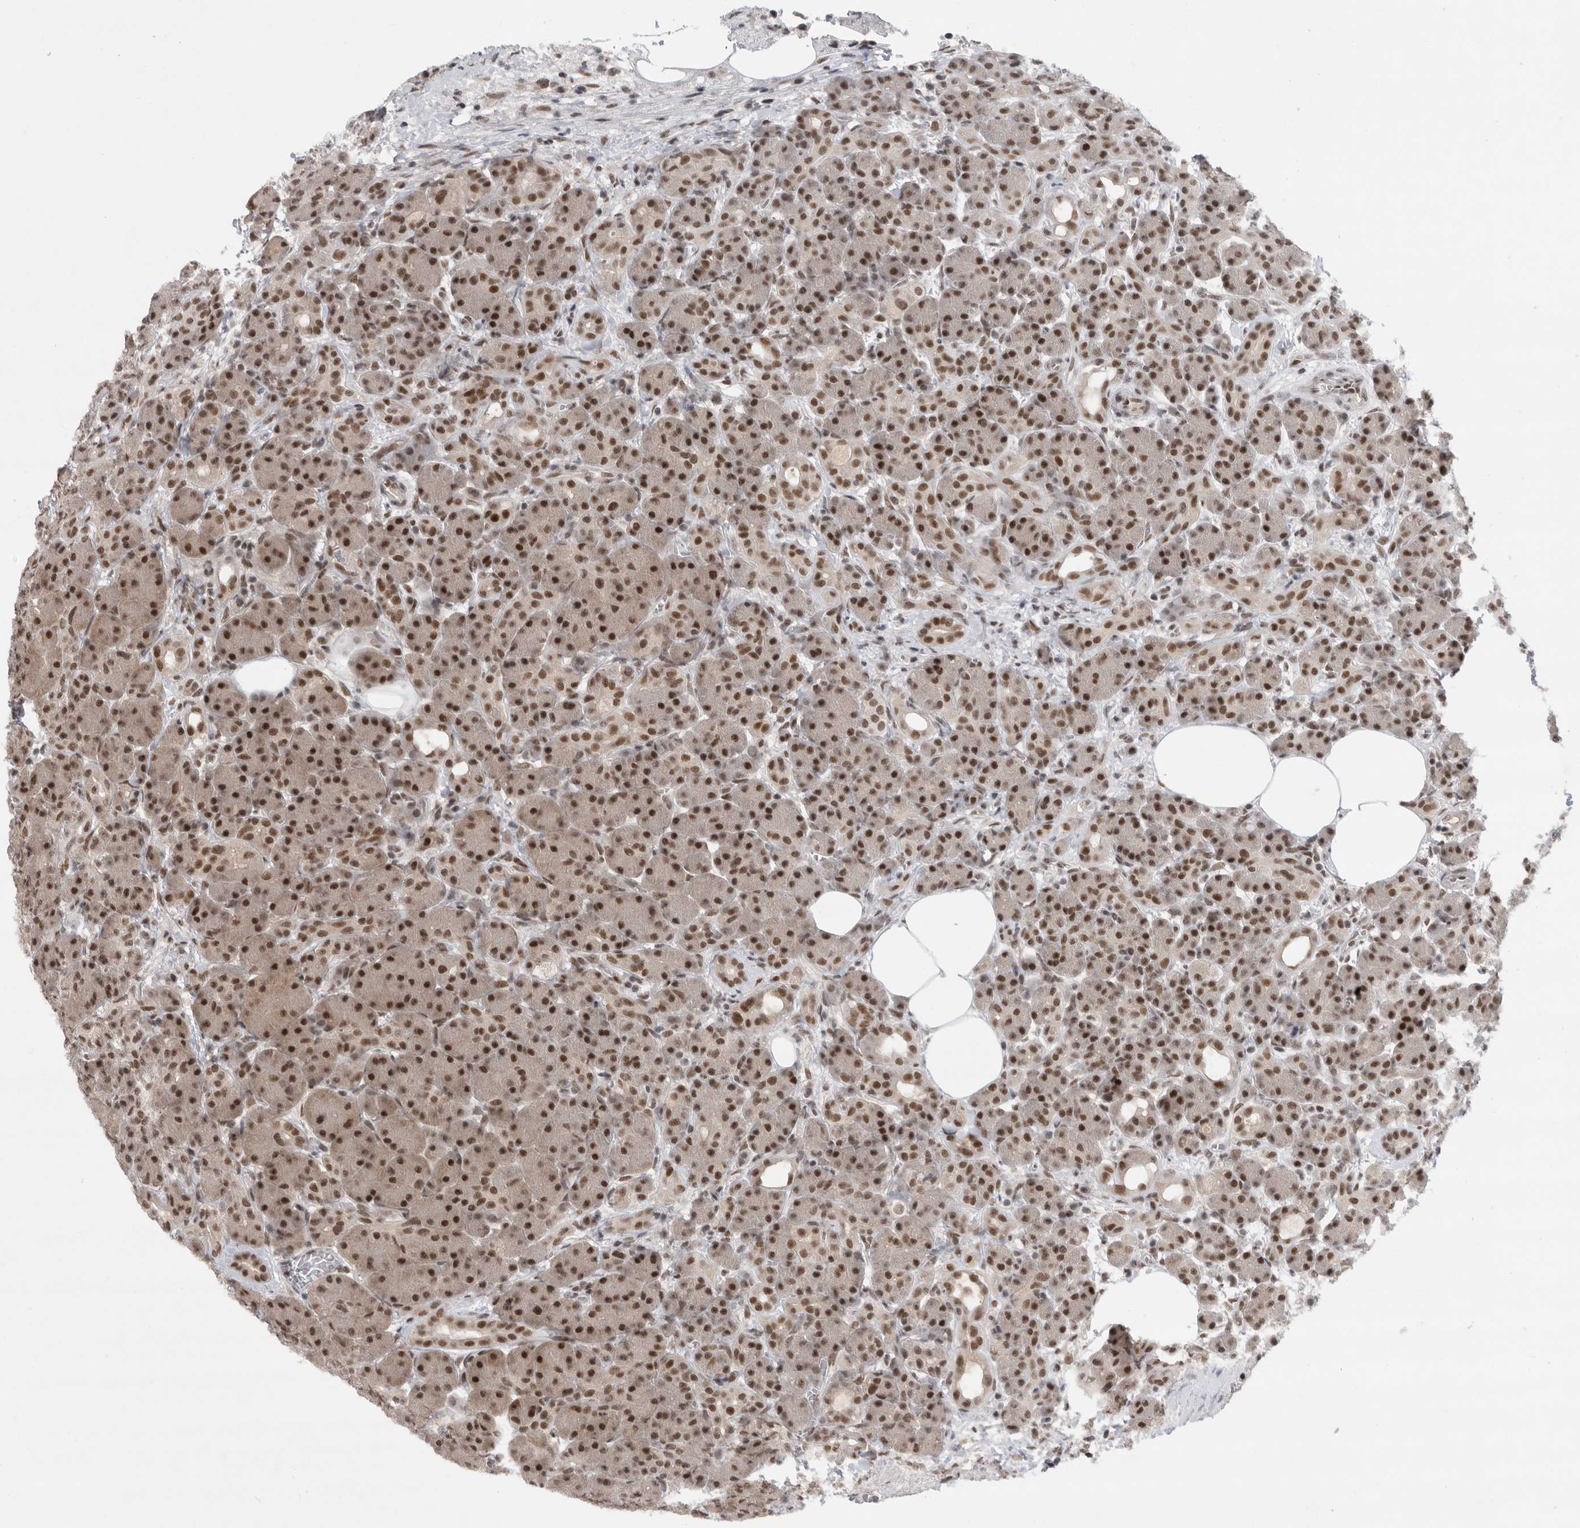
{"staining": {"intensity": "strong", "quantity": ">75%", "location": "cytoplasmic/membranous,nuclear"}, "tissue": "pancreas", "cell_type": "Exocrine glandular cells", "image_type": "normal", "snomed": [{"axis": "morphology", "description": "Normal tissue, NOS"}, {"axis": "topography", "description": "Pancreas"}], "caption": "The immunohistochemical stain labels strong cytoplasmic/membranous,nuclear staining in exocrine glandular cells of unremarkable pancreas. The staining is performed using DAB (3,3'-diaminobenzidine) brown chromogen to label protein expression. The nuclei are counter-stained blue using hematoxylin.", "gene": "ZNF830", "patient": {"sex": "male", "age": 63}}